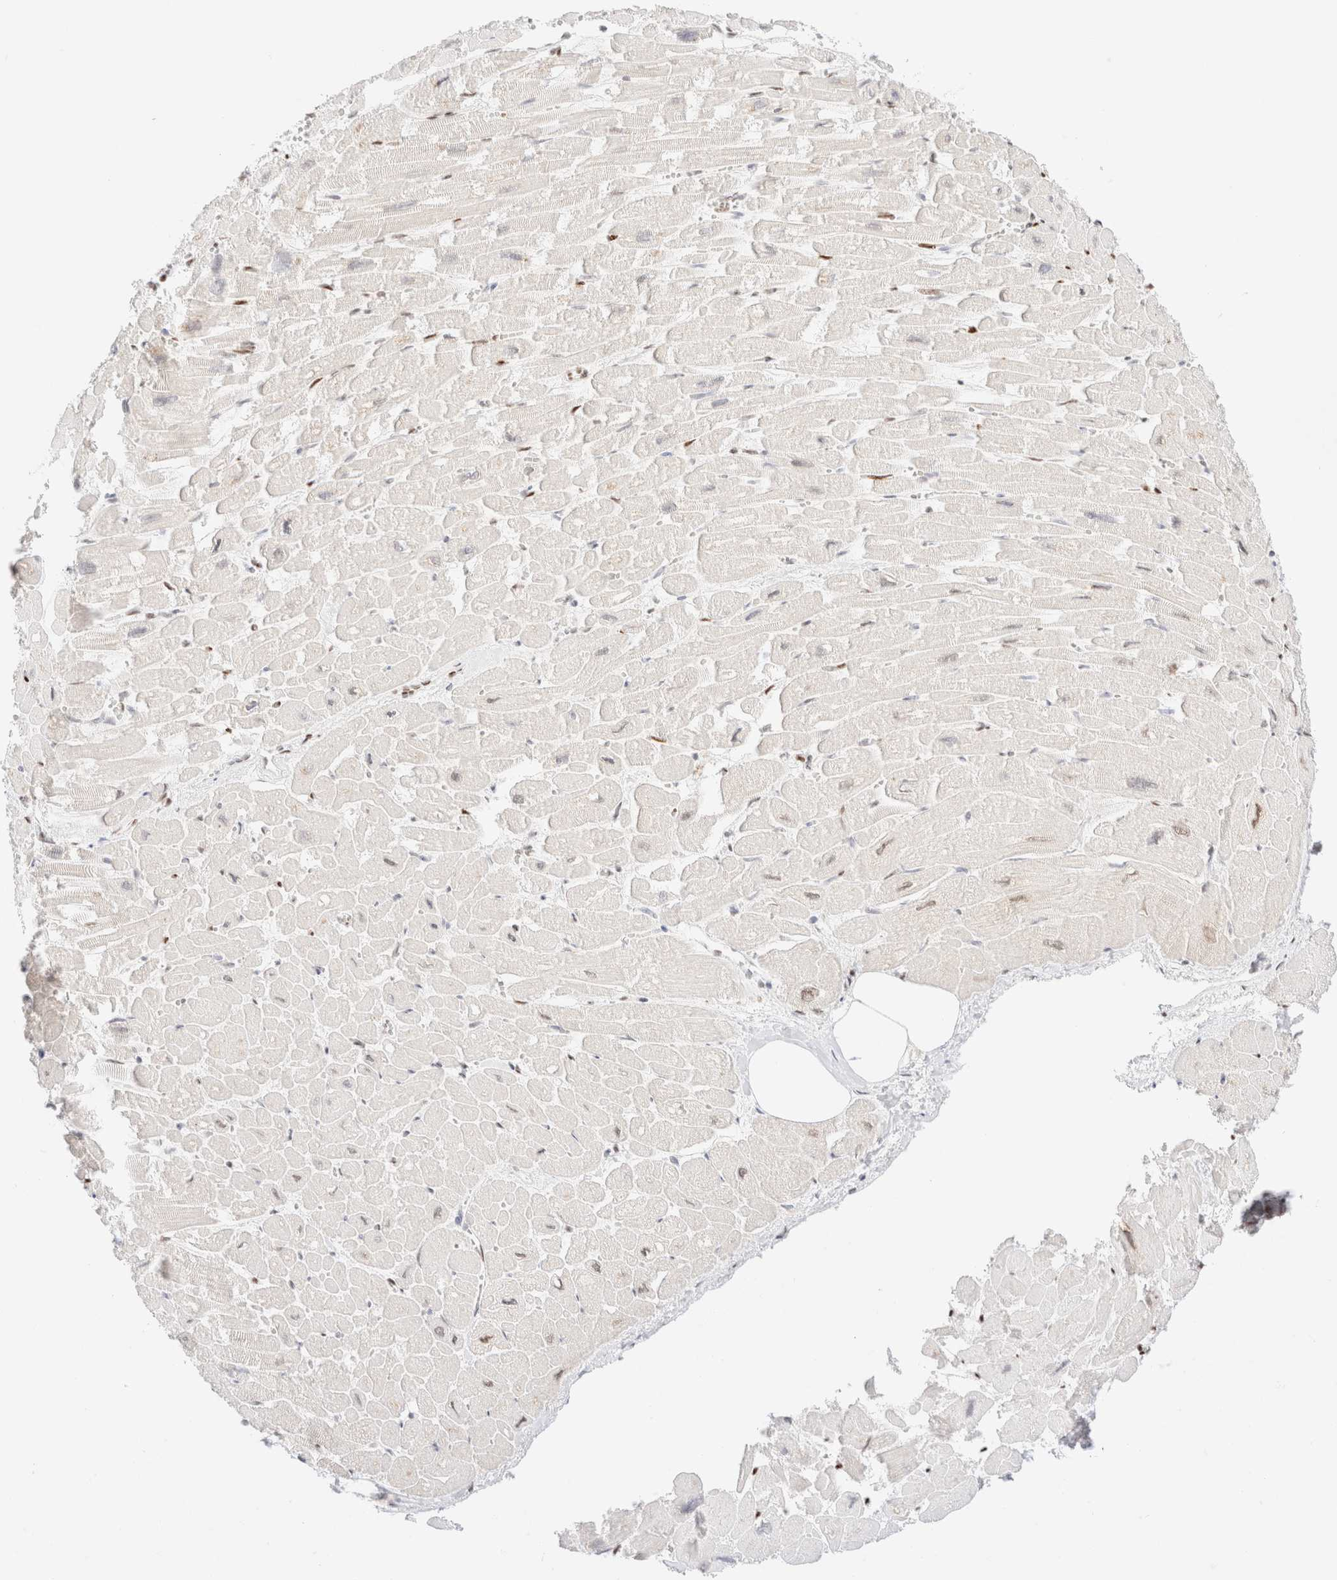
{"staining": {"intensity": "moderate", "quantity": "<25%", "location": "nuclear"}, "tissue": "heart muscle", "cell_type": "Cardiomyocytes", "image_type": "normal", "snomed": [{"axis": "morphology", "description": "Normal tissue, NOS"}, {"axis": "topography", "description": "Heart"}], "caption": "Heart muscle stained with DAB (3,3'-diaminobenzidine) immunohistochemistry displays low levels of moderate nuclear staining in about <25% of cardiomyocytes. The protein is stained brown, and the nuclei are stained in blue (DAB IHC with brightfield microscopy, high magnification).", "gene": "CIC", "patient": {"sex": "male", "age": 54}}